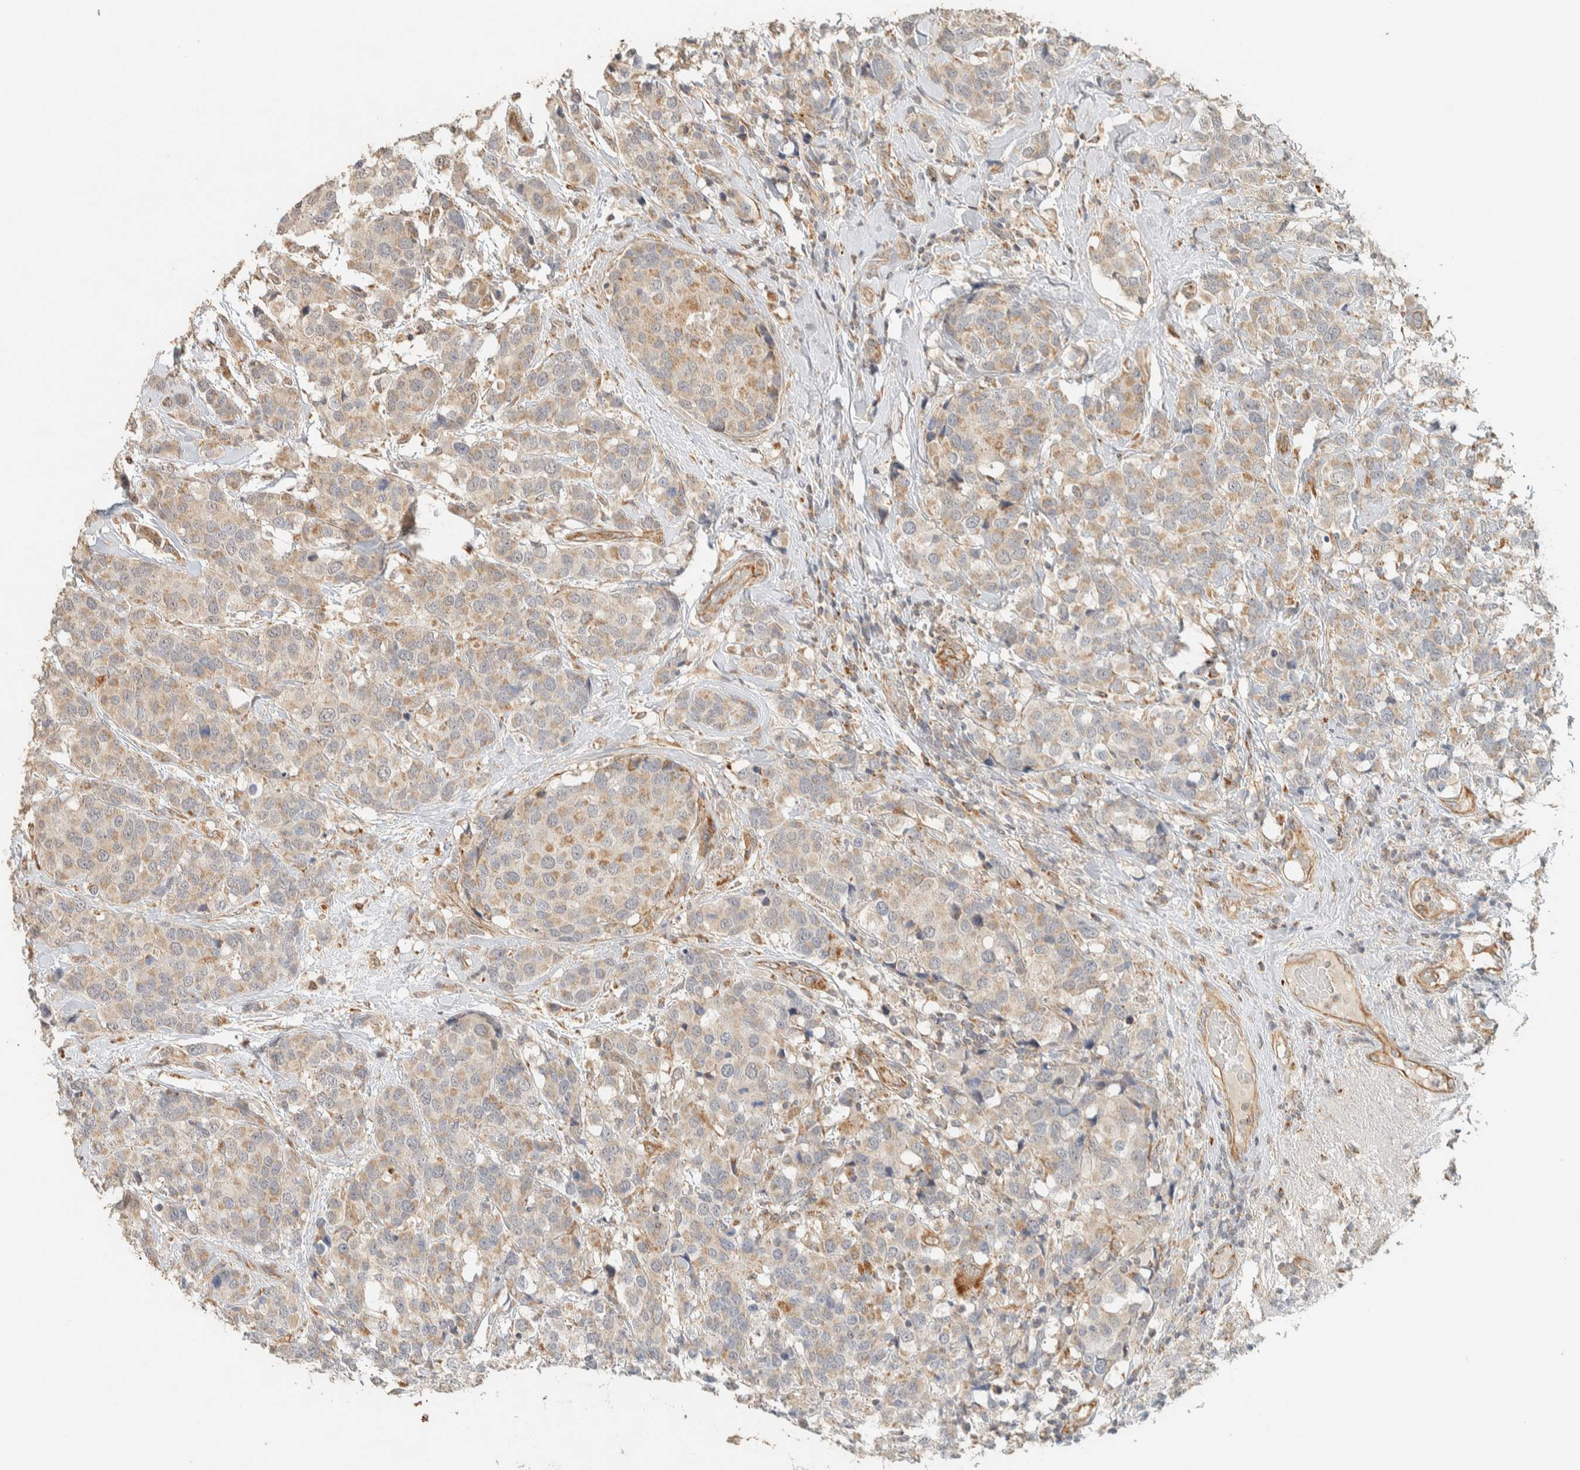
{"staining": {"intensity": "weak", "quantity": ">75%", "location": "cytoplasmic/membranous"}, "tissue": "breast cancer", "cell_type": "Tumor cells", "image_type": "cancer", "snomed": [{"axis": "morphology", "description": "Lobular carcinoma"}, {"axis": "topography", "description": "Breast"}], "caption": "A micrograph of human lobular carcinoma (breast) stained for a protein shows weak cytoplasmic/membranous brown staining in tumor cells.", "gene": "PDE7B", "patient": {"sex": "female", "age": 59}}